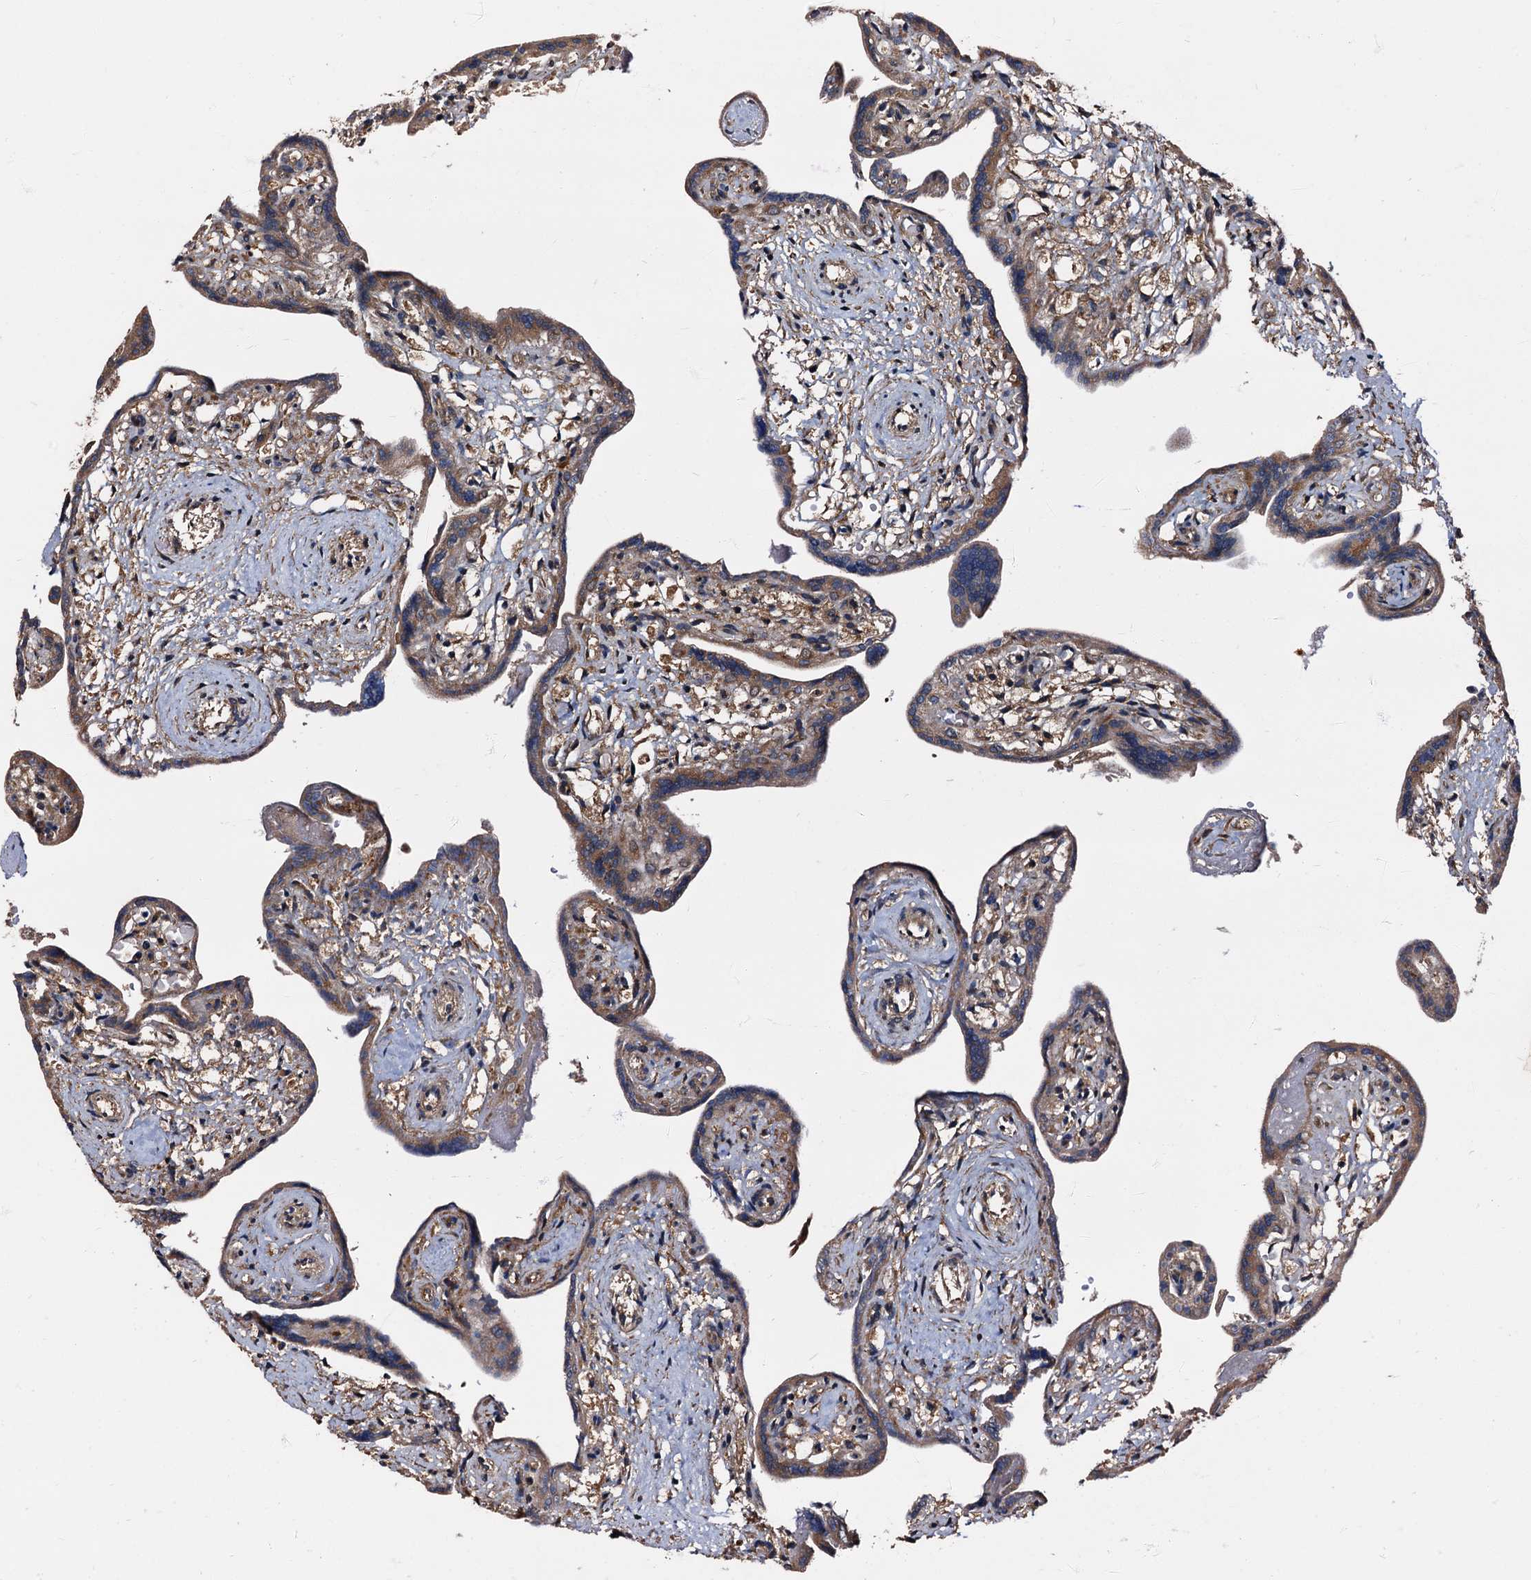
{"staining": {"intensity": "moderate", "quantity": ">75%", "location": "cytoplasmic/membranous"}, "tissue": "placenta", "cell_type": "Trophoblastic cells", "image_type": "normal", "snomed": [{"axis": "morphology", "description": "Normal tissue, NOS"}, {"axis": "topography", "description": "Placenta"}], "caption": "Brown immunohistochemical staining in normal placenta demonstrates moderate cytoplasmic/membranous staining in about >75% of trophoblastic cells.", "gene": "PEX5", "patient": {"sex": "female", "age": 37}}